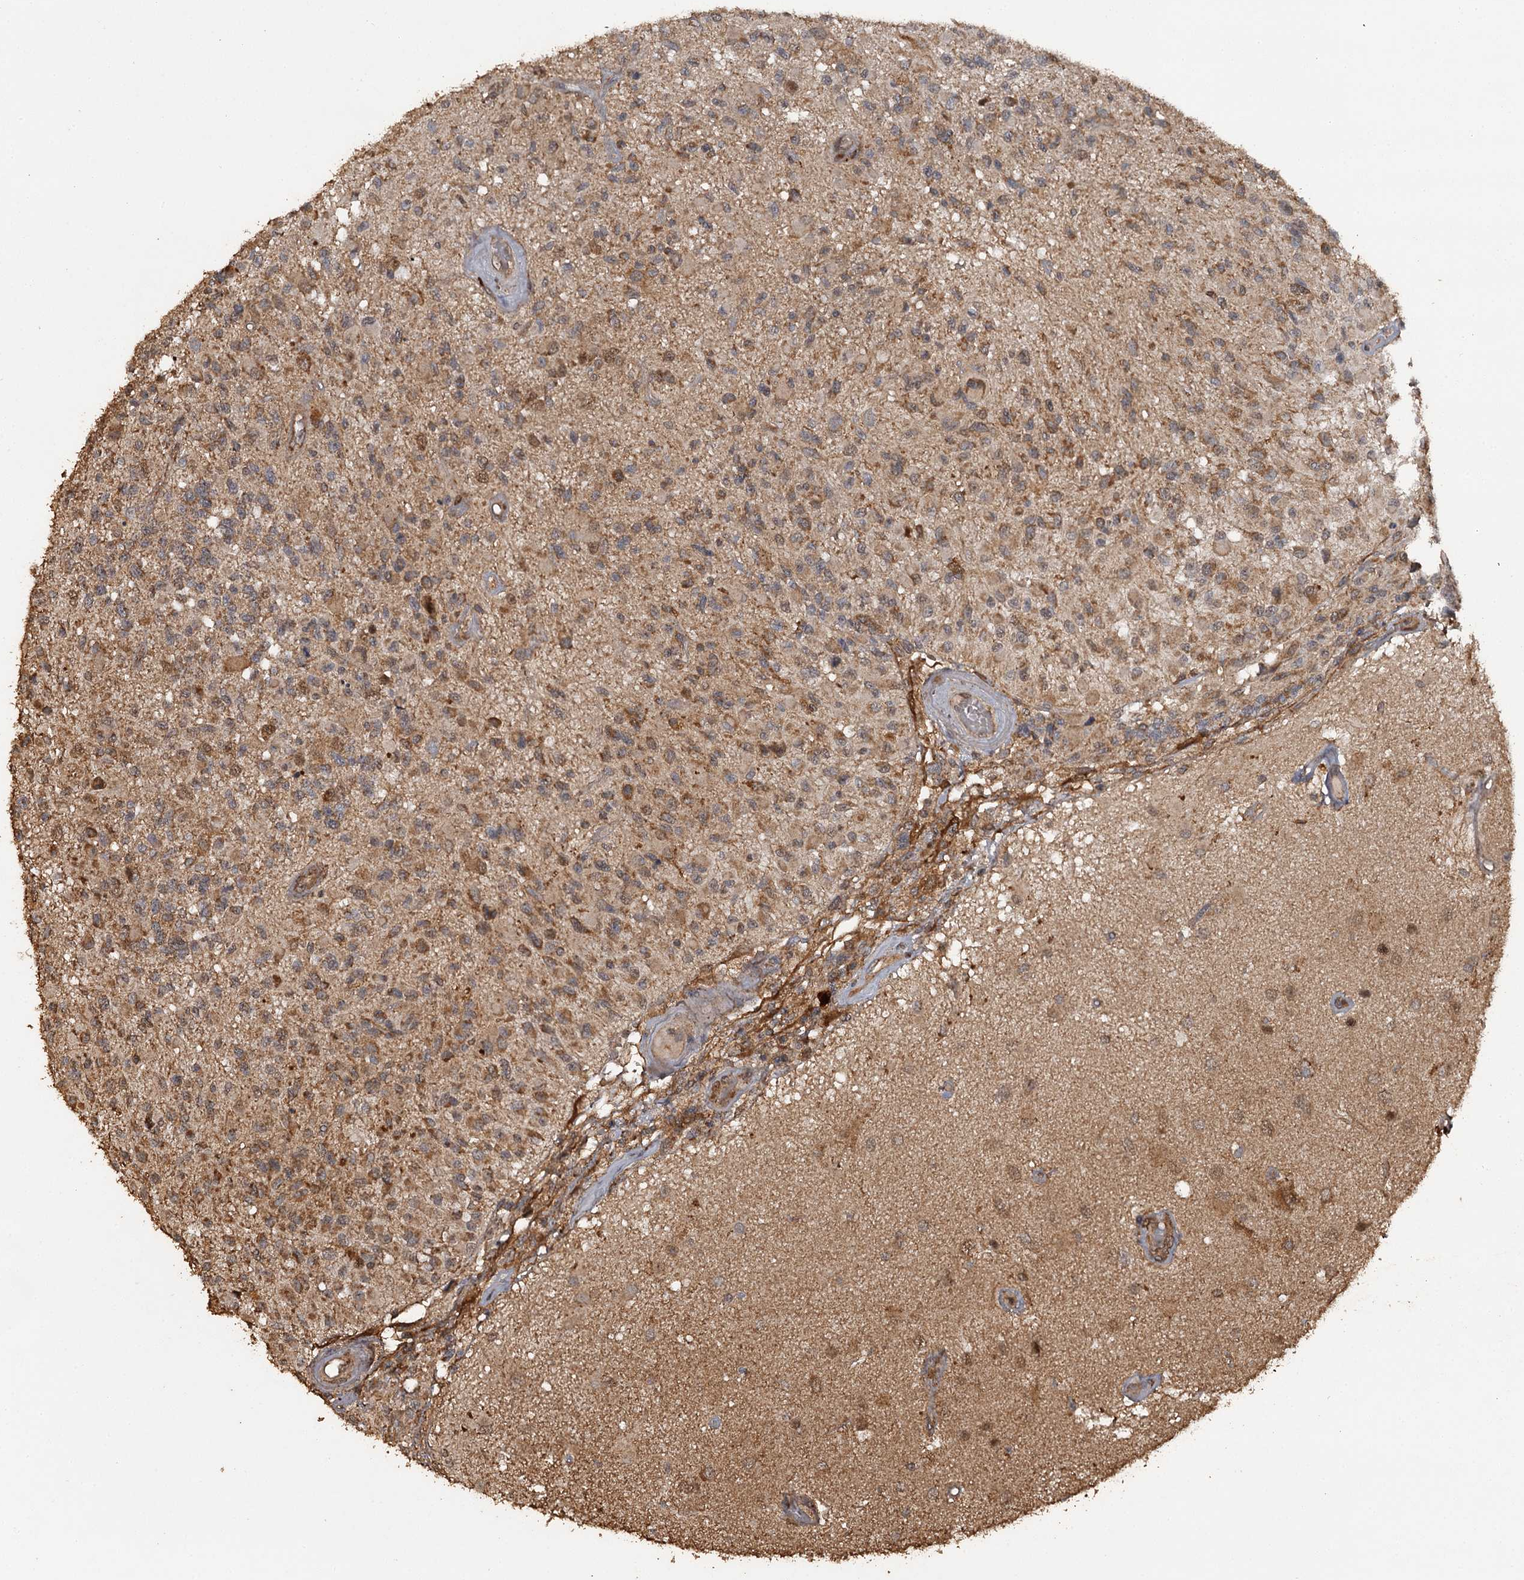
{"staining": {"intensity": "moderate", "quantity": ">75%", "location": "cytoplasmic/membranous"}, "tissue": "glioma", "cell_type": "Tumor cells", "image_type": "cancer", "snomed": [{"axis": "morphology", "description": "Glioma, malignant, High grade"}, {"axis": "morphology", "description": "Glioblastoma, NOS"}, {"axis": "topography", "description": "Brain"}], "caption": "Brown immunohistochemical staining in human glioma exhibits moderate cytoplasmic/membranous expression in approximately >75% of tumor cells.", "gene": "WIPI1", "patient": {"sex": "male", "age": 60}}